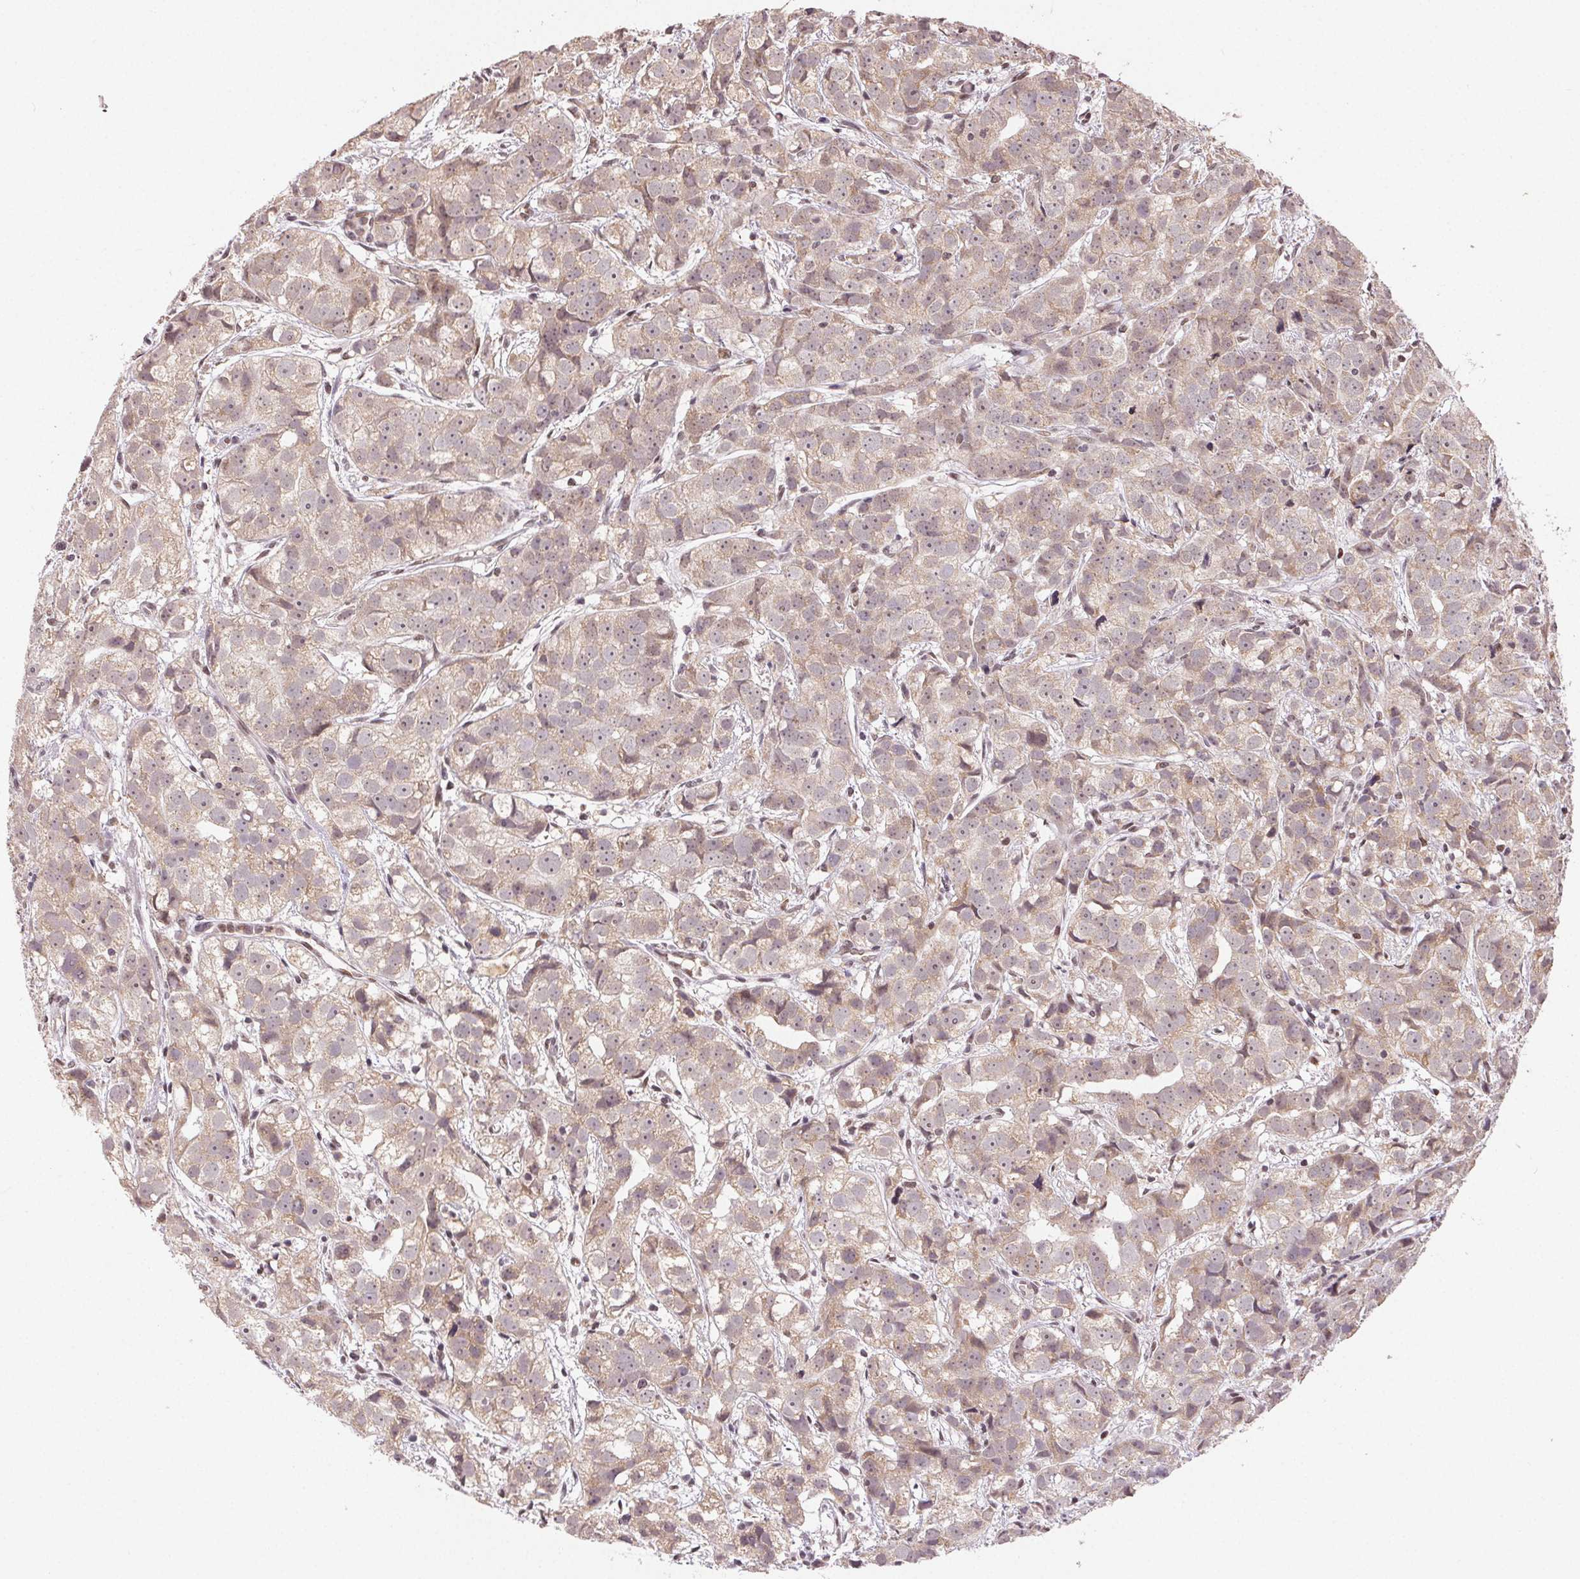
{"staining": {"intensity": "weak", "quantity": ">75%", "location": "cytoplasmic/membranous"}, "tissue": "prostate cancer", "cell_type": "Tumor cells", "image_type": "cancer", "snomed": [{"axis": "morphology", "description": "Adenocarcinoma, High grade"}, {"axis": "topography", "description": "Prostate"}], "caption": "Protein analysis of prostate cancer tissue reveals weak cytoplasmic/membranous positivity in about >75% of tumor cells.", "gene": "MAPKAPK2", "patient": {"sex": "male", "age": 68}}